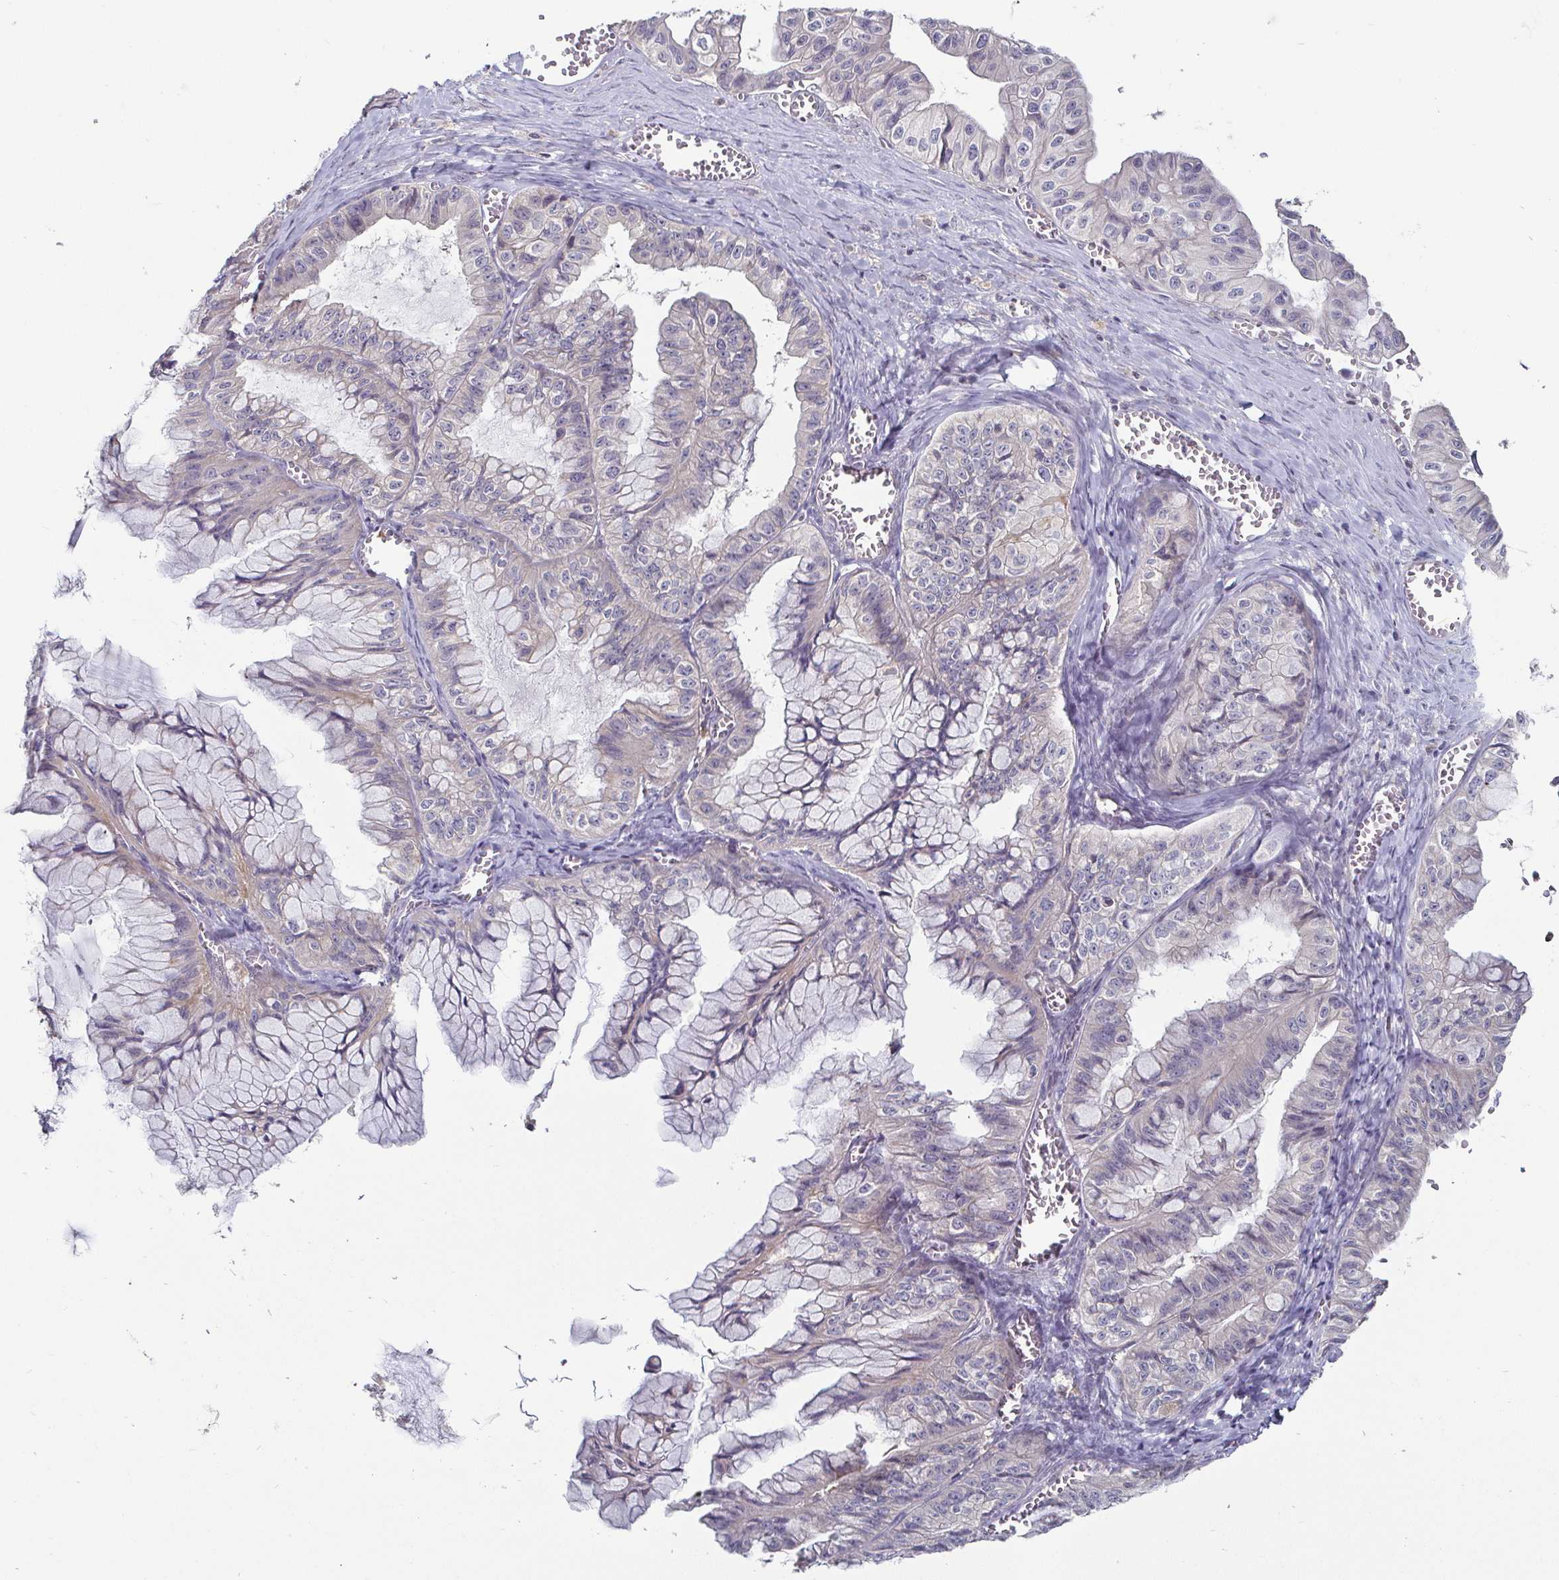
{"staining": {"intensity": "negative", "quantity": "none", "location": "none"}, "tissue": "ovarian cancer", "cell_type": "Tumor cells", "image_type": "cancer", "snomed": [{"axis": "morphology", "description": "Cystadenocarcinoma, mucinous, NOS"}, {"axis": "topography", "description": "Ovary"}], "caption": "Immunohistochemical staining of human ovarian mucinous cystadenocarcinoma reveals no significant expression in tumor cells.", "gene": "CDH18", "patient": {"sex": "female", "age": 72}}